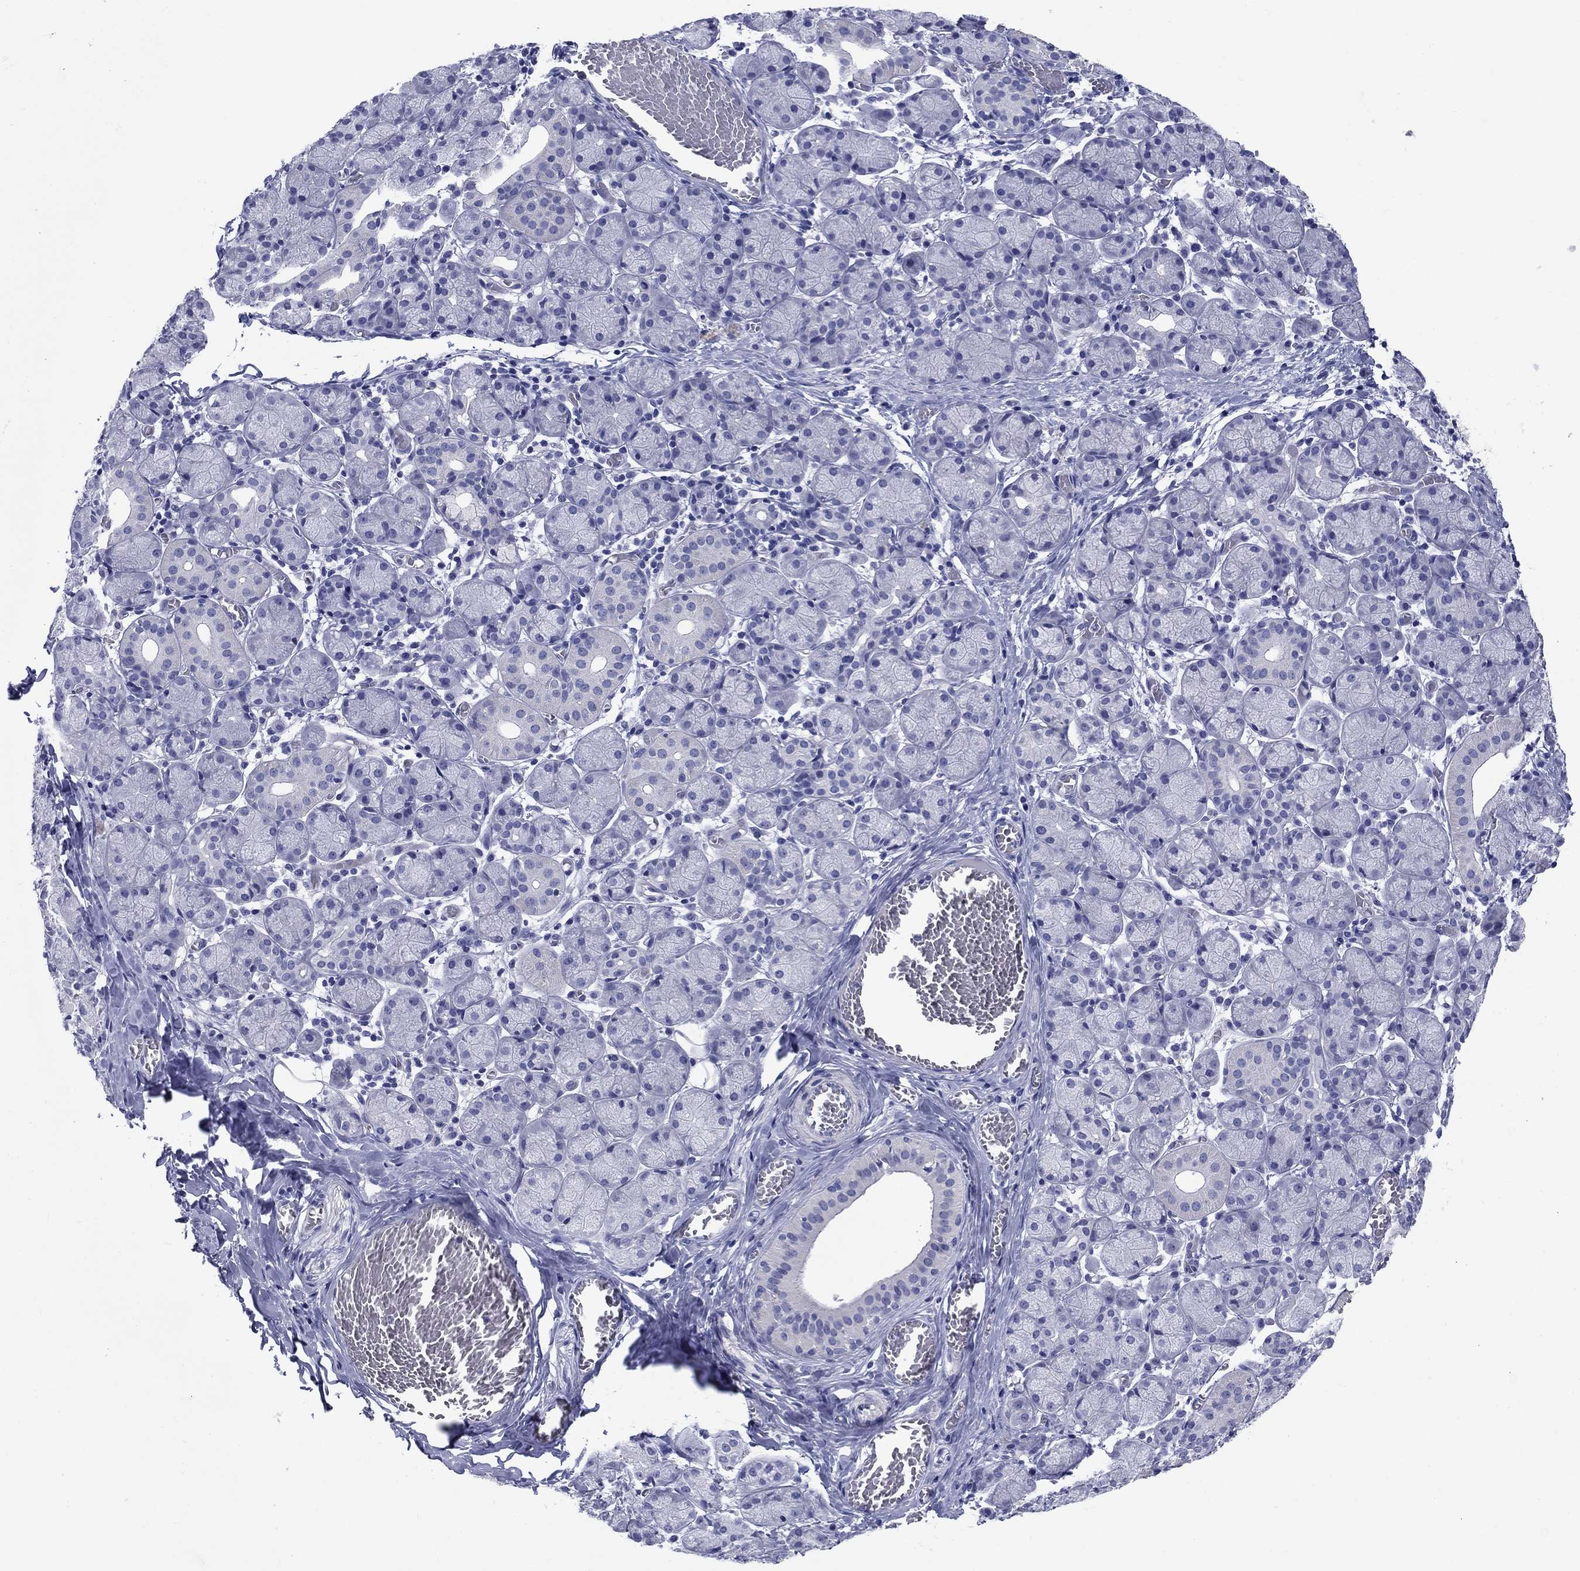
{"staining": {"intensity": "negative", "quantity": "none", "location": "none"}, "tissue": "salivary gland", "cell_type": "Glandular cells", "image_type": "normal", "snomed": [{"axis": "morphology", "description": "Normal tissue, NOS"}, {"axis": "topography", "description": "Salivary gland"}, {"axis": "topography", "description": "Peripheral nerve tissue"}], "caption": "A high-resolution histopathology image shows immunohistochemistry (IHC) staining of unremarkable salivary gland, which reveals no significant expression in glandular cells.", "gene": "PRKCG", "patient": {"sex": "female", "age": 24}}